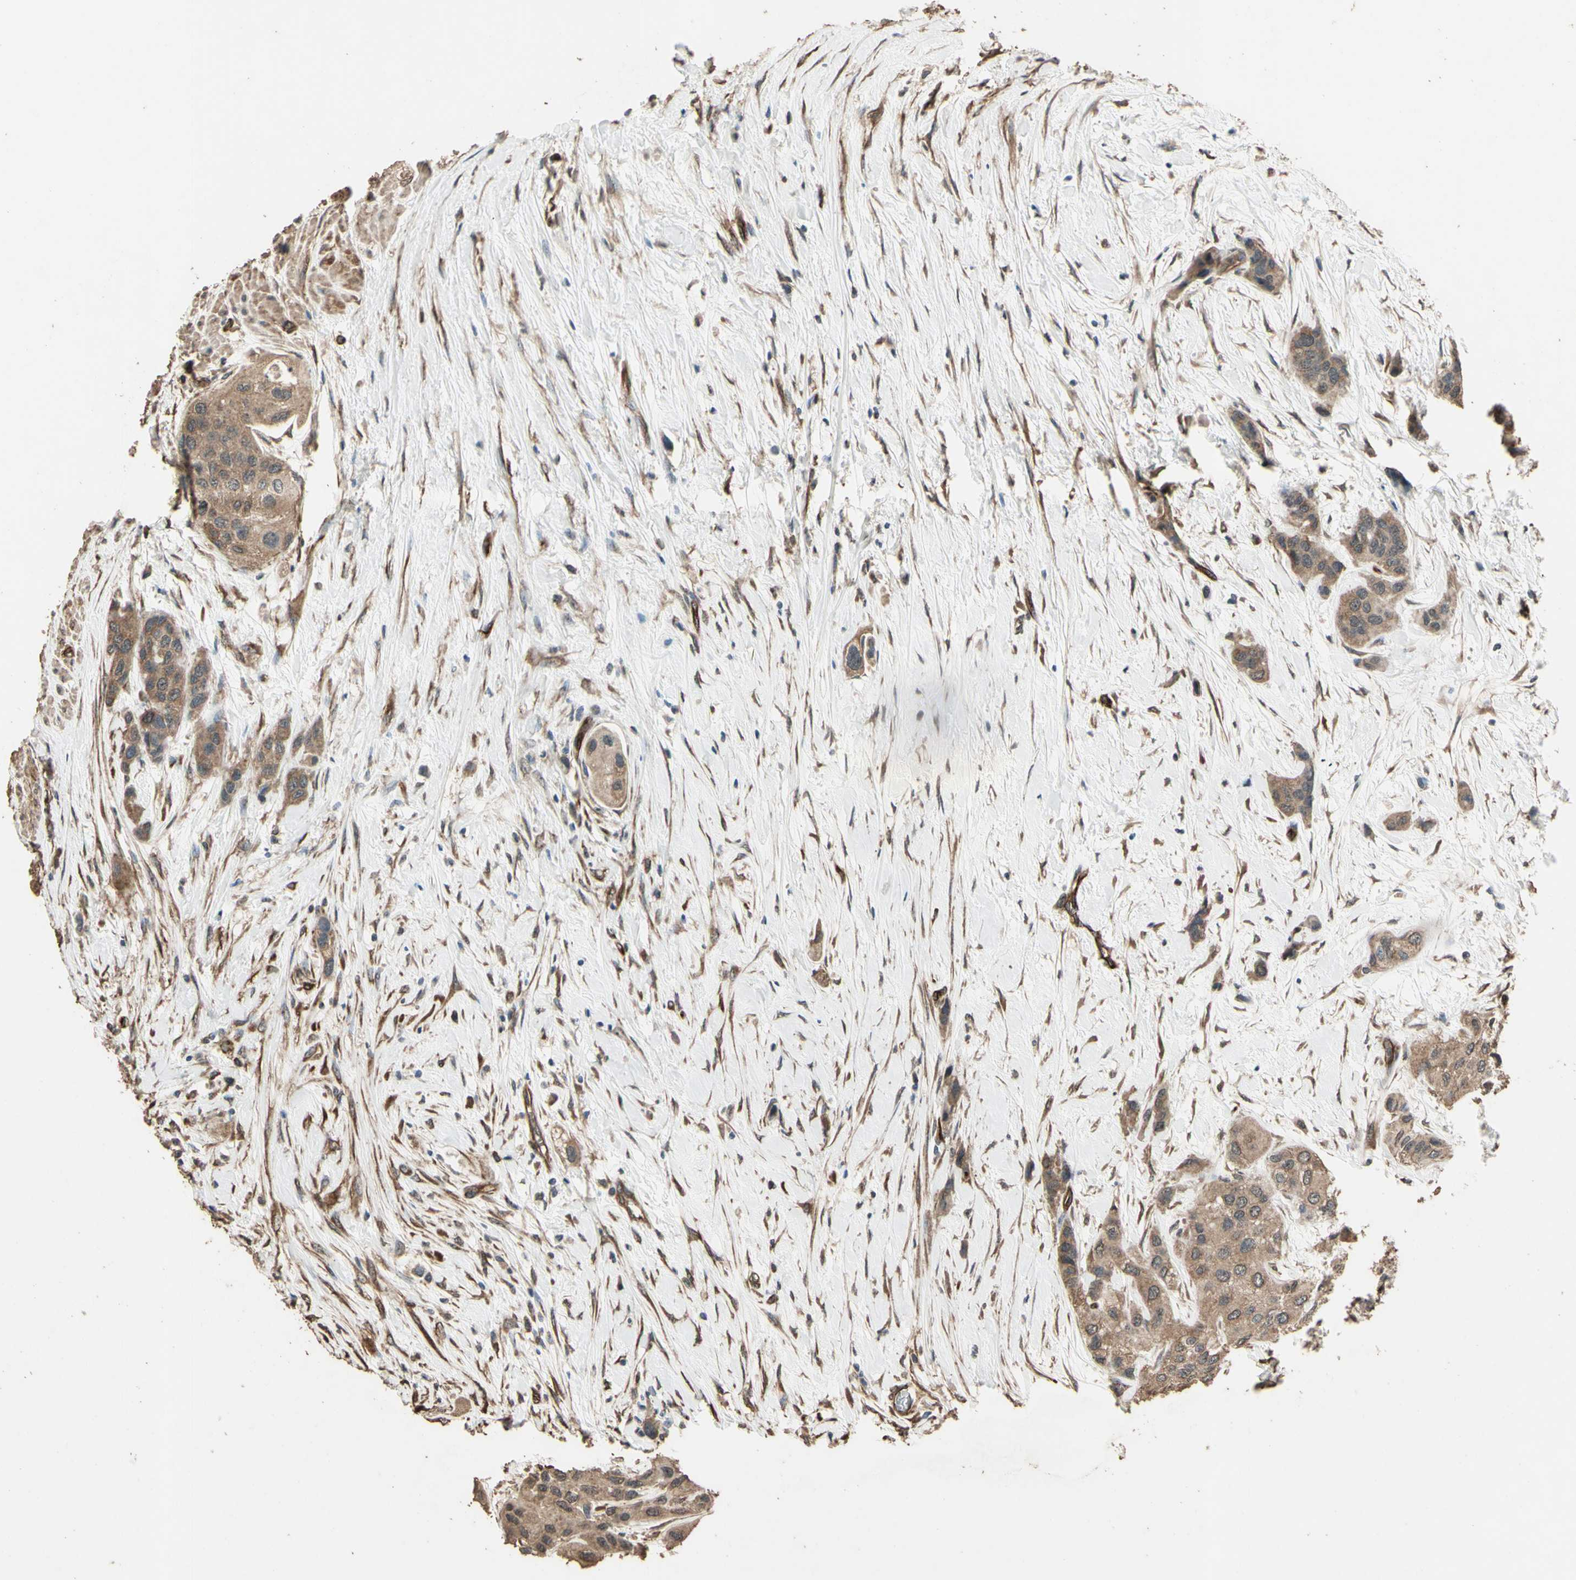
{"staining": {"intensity": "moderate", "quantity": ">75%", "location": "cytoplasmic/membranous"}, "tissue": "urothelial cancer", "cell_type": "Tumor cells", "image_type": "cancer", "snomed": [{"axis": "morphology", "description": "Urothelial carcinoma, High grade"}, {"axis": "topography", "description": "Urinary bladder"}], "caption": "High-grade urothelial carcinoma was stained to show a protein in brown. There is medium levels of moderate cytoplasmic/membranous staining in about >75% of tumor cells.", "gene": "TSPO", "patient": {"sex": "female", "age": 56}}